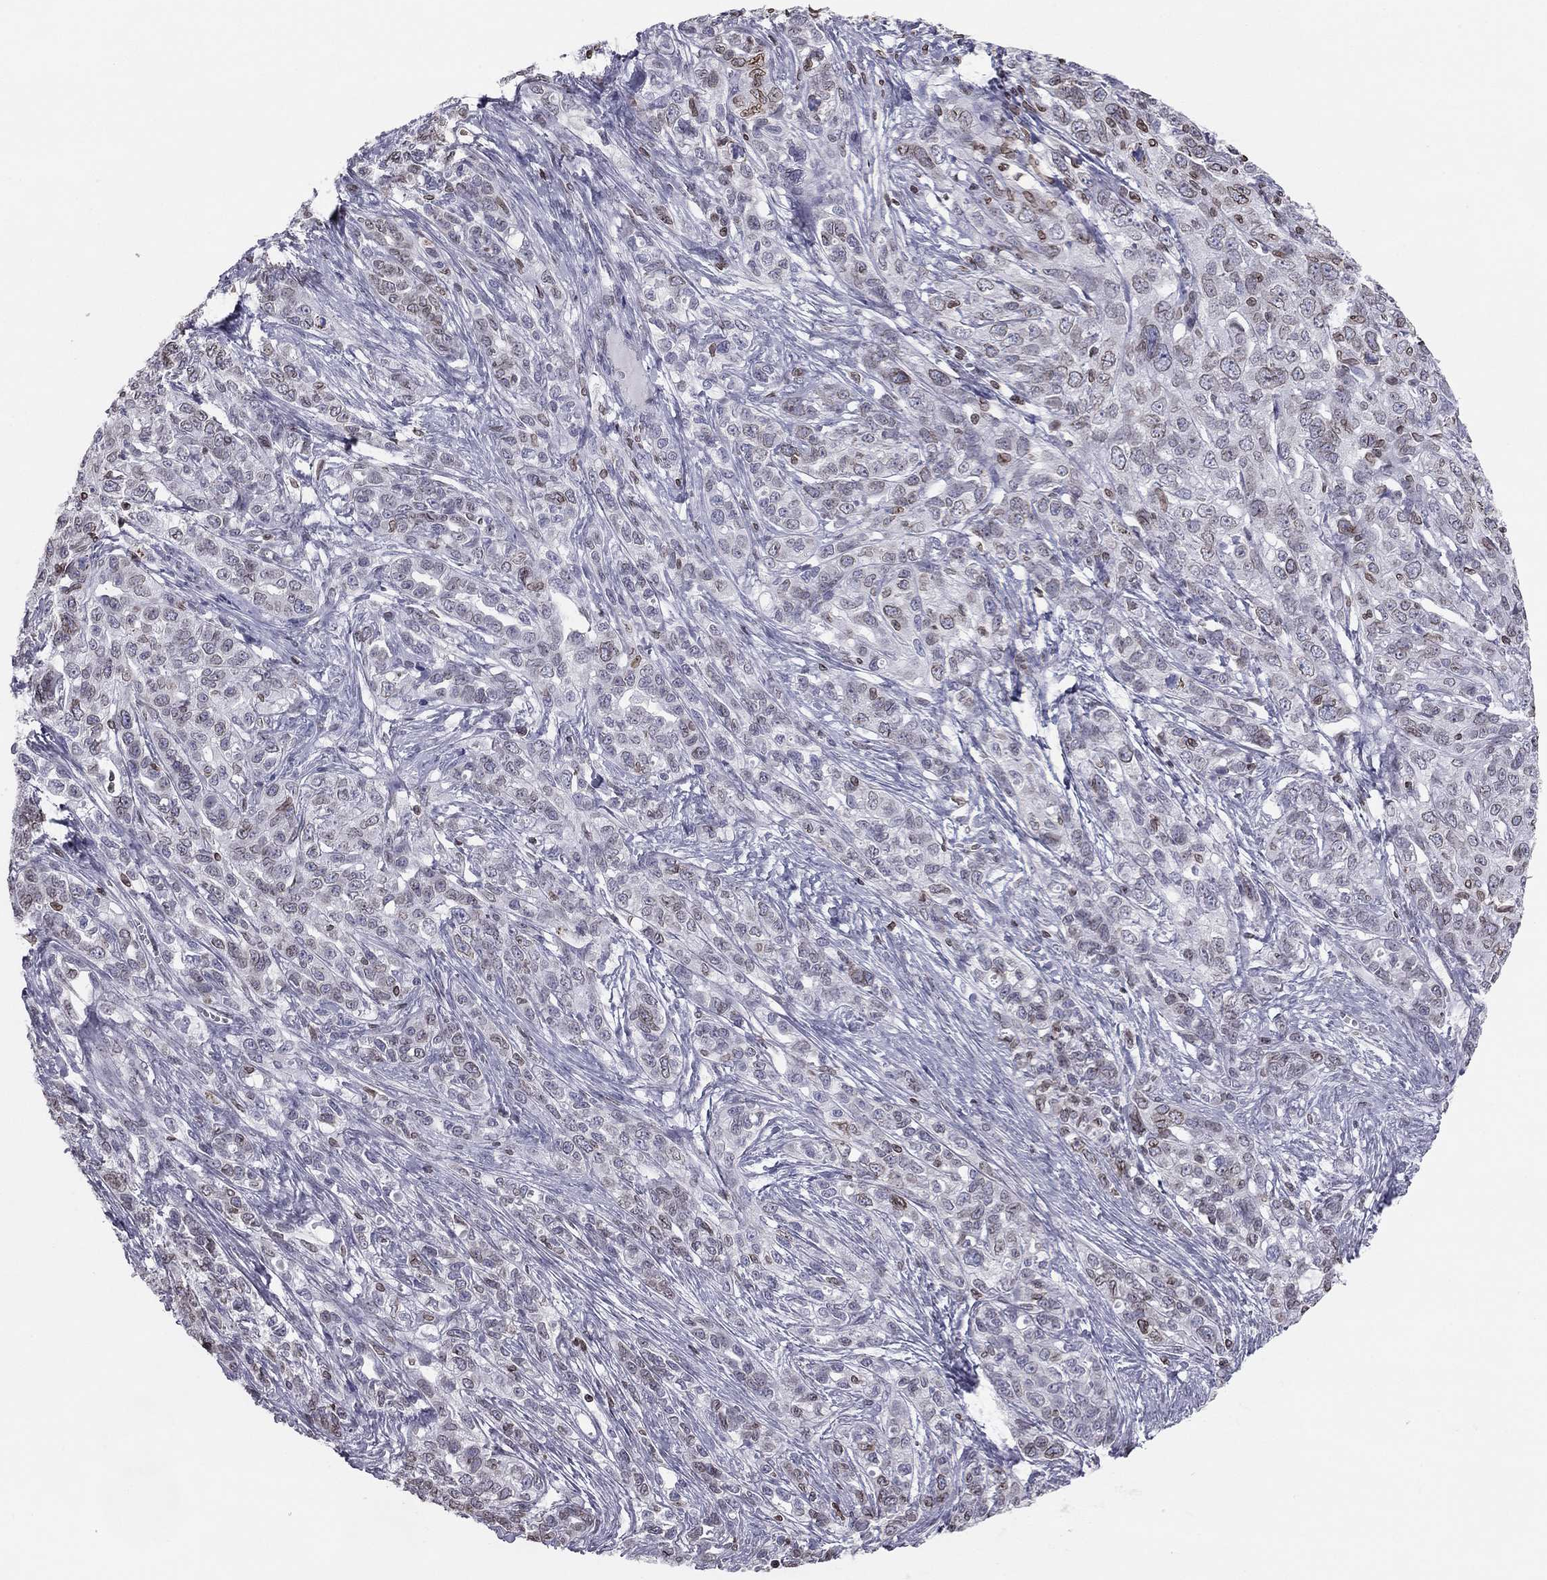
{"staining": {"intensity": "moderate", "quantity": "<25%", "location": "cytoplasmic/membranous,nuclear"}, "tissue": "ovarian cancer", "cell_type": "Tumor cells", "image_type": "cancer", "snomed": [{"axis": "morphology", "description": "Cystadenocarcinoma, serous, NOS"}, {"axis": "topography", "description": "Ovary"}], "caption": "There is low levels of moderate cytoplasmic/membranous and nuclear expression in tumor cells of serous cystadenocarcinoma (ovarian), as demonstrated by immunohistochemical staining (brown color).", "gene": "ESPL1", "patient": {"sex": "female", "age": 71}}